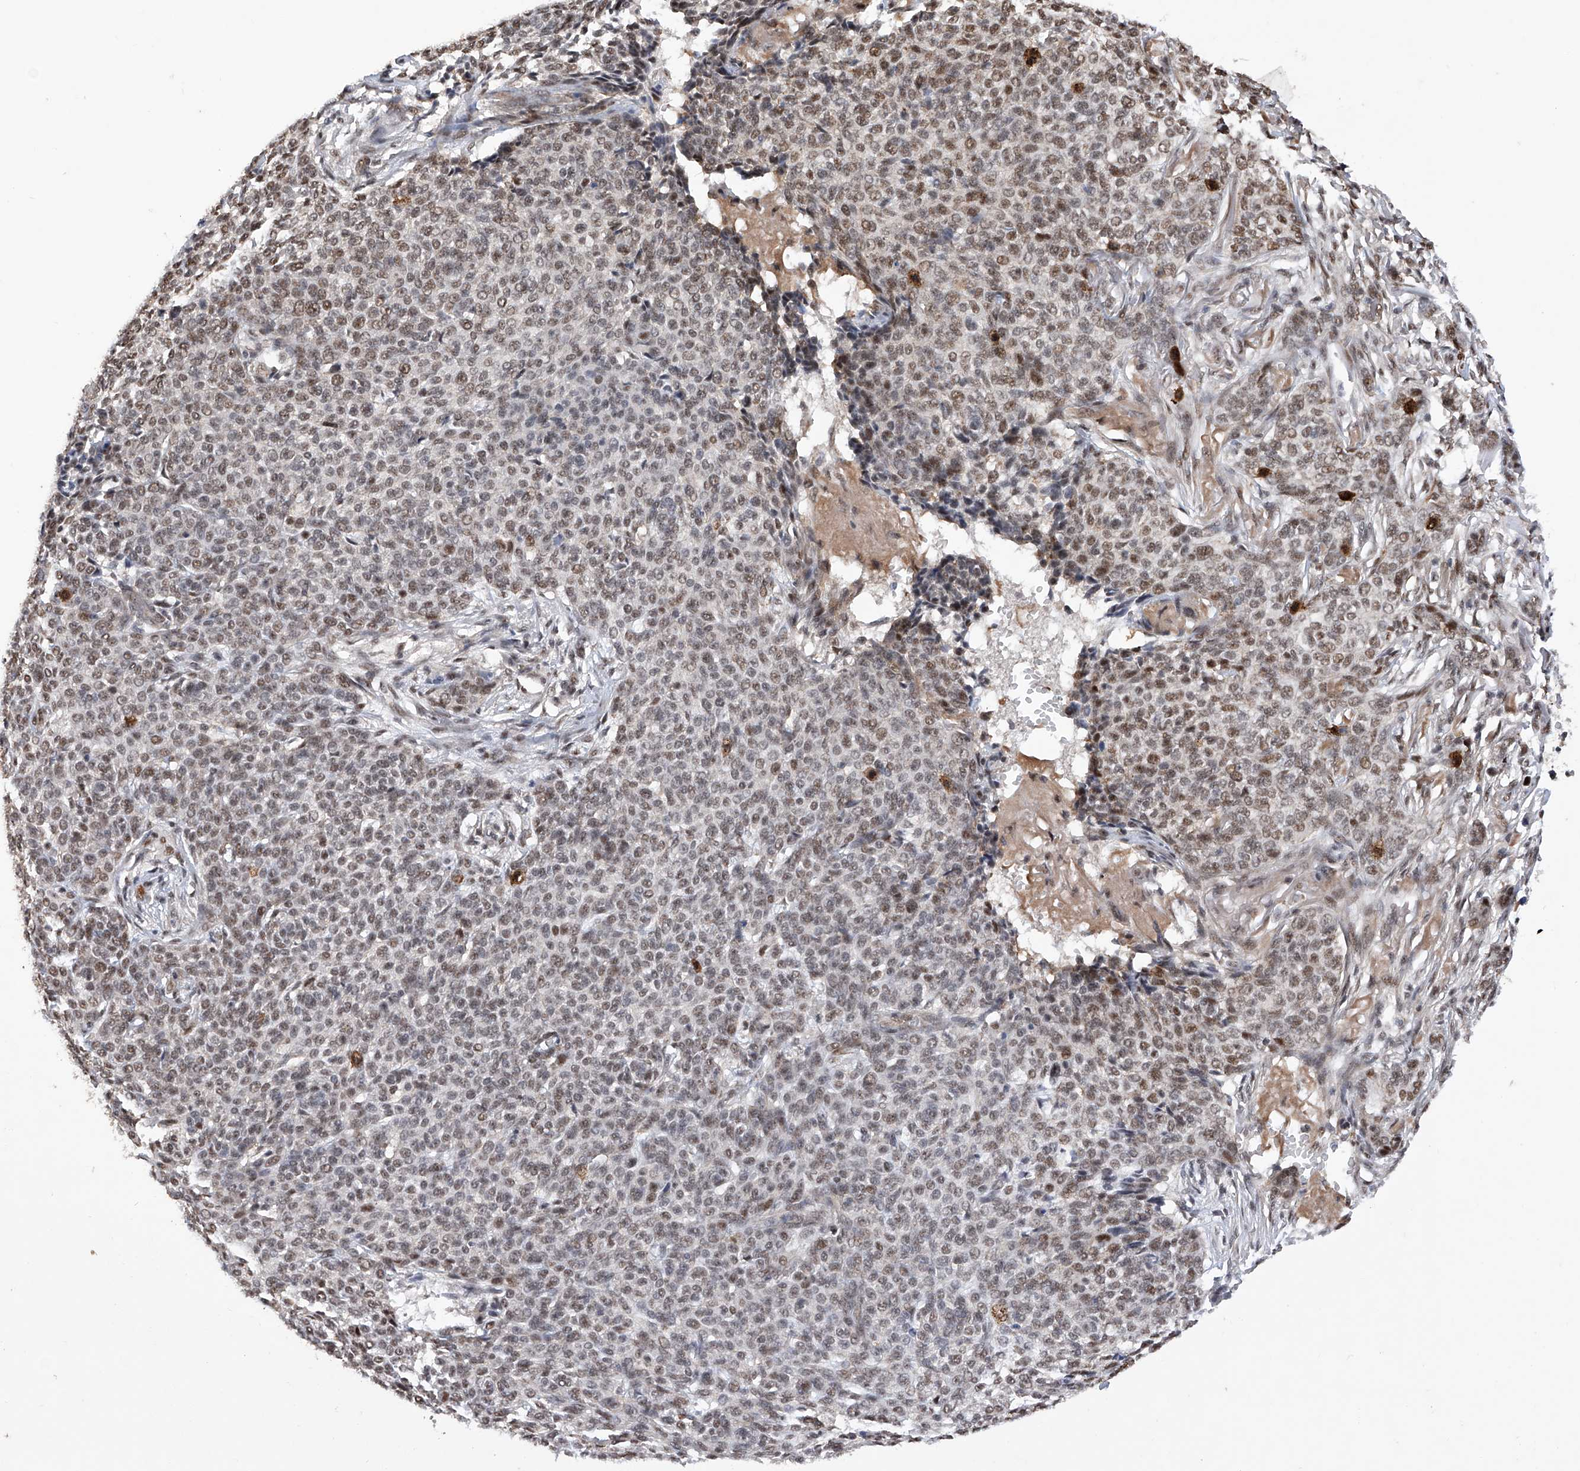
{"staining": {"intensity": "weak", "quantity": ">75%", "location": "nuclear"}, "tissue": "skin cancer", "cell_type": "Tumor cells", "image_type": "cancer", "snomed": [{"axis": "morphology", "description": "Basal cell carcinoma"}, {"axis": "topography", "description": "Skin"}], "caption": "DAB (3,3'-diaminobenzidine) immunohistochemical staining of human skin cancer (basal cell carcinoma) demonstrates weak nuclear protein positivity in about >75% of tumor cells.", "gene": "NFATC4", "patient": {"sex": "male", "age": 85}}